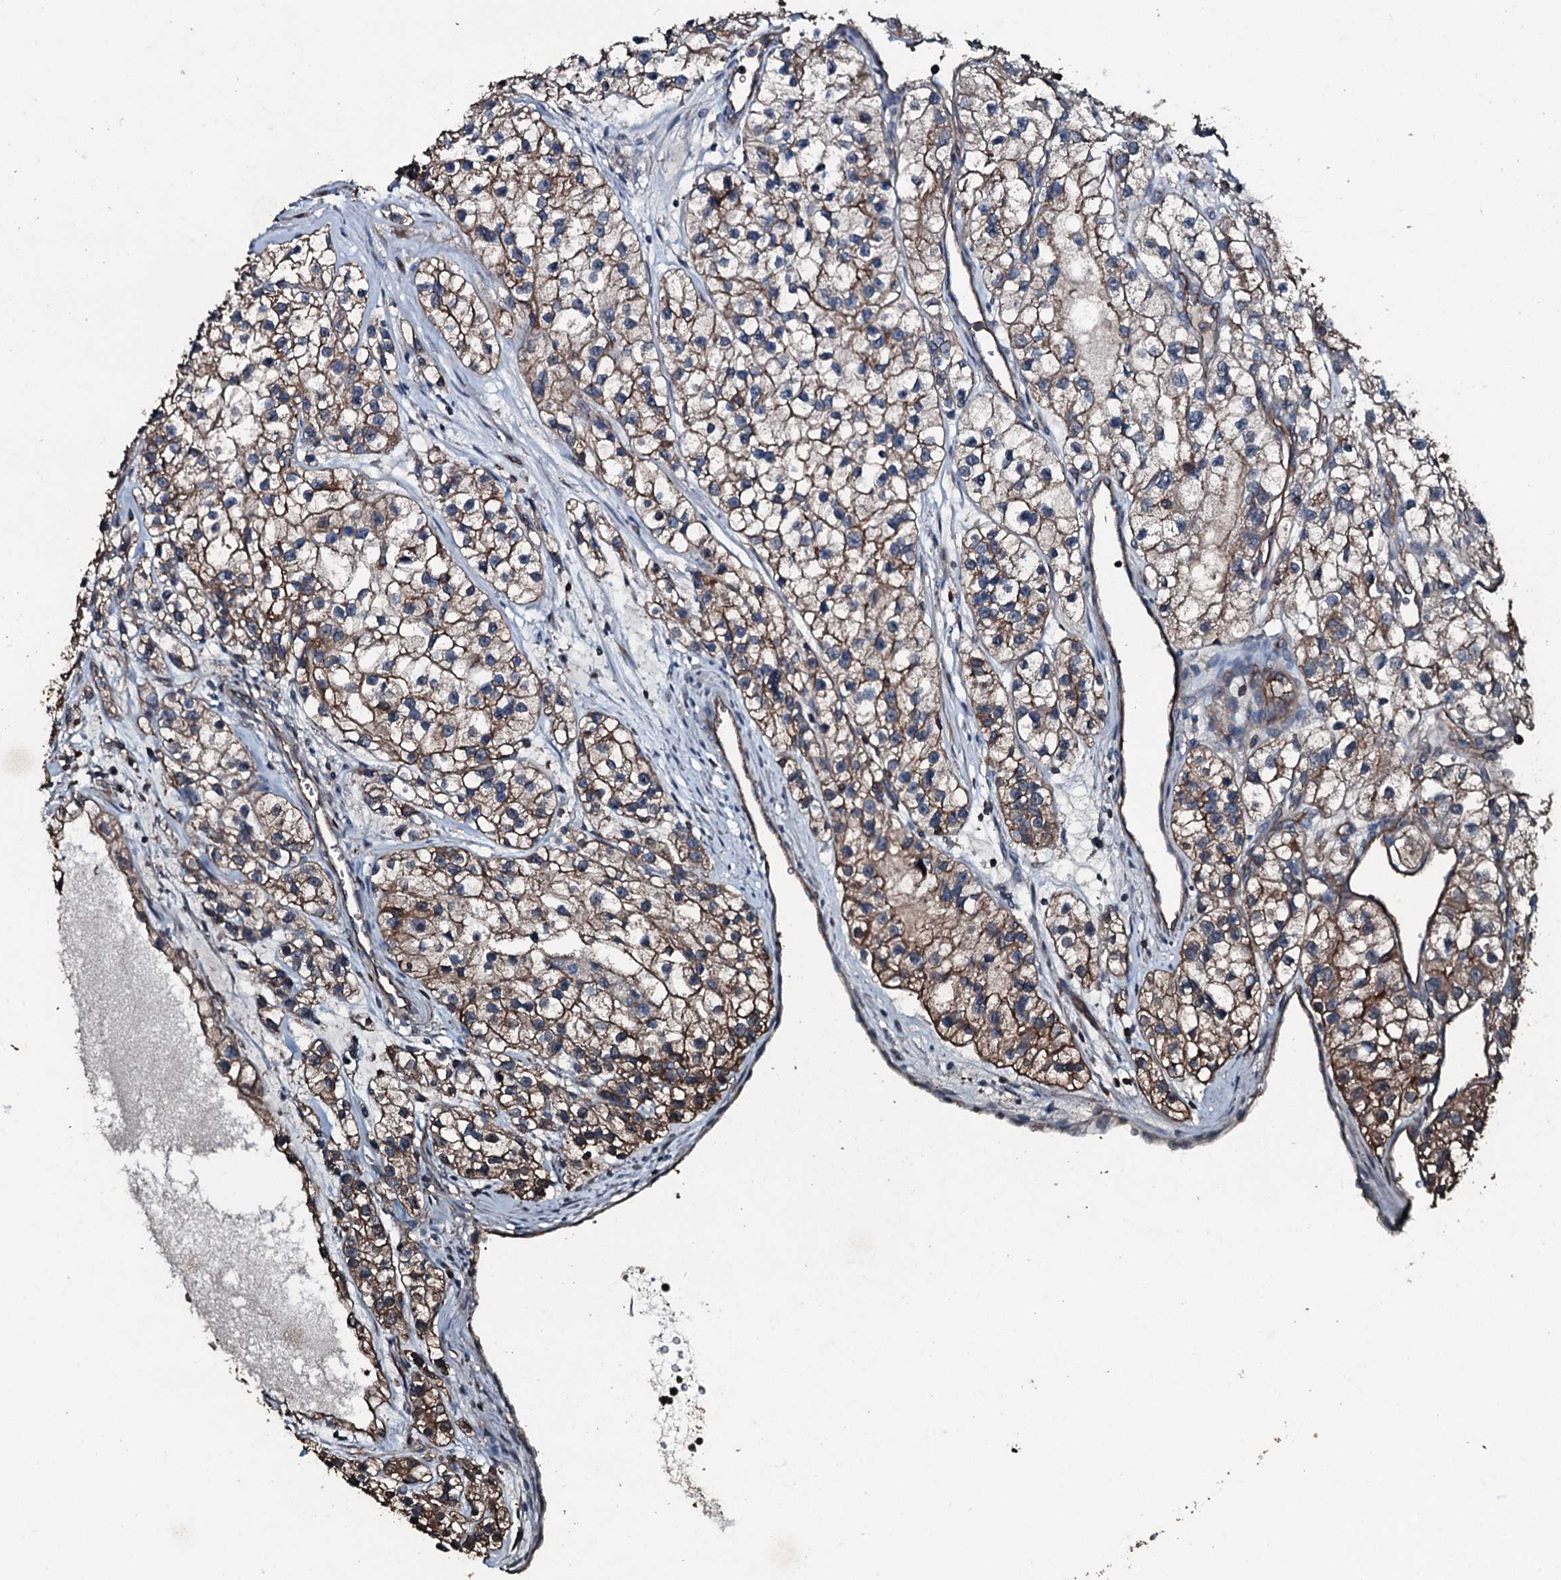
{"staining": {"intensity": "moderate", "quantity": ">75%", "location": "cytoplasmic/membranous"}, "tissue": "renal cancer", "cell_type": "Tumor cells", "image_type": "cancer", "snomed": [{"axis": "morphology", "description": "Adenocarcinoma, NOS"}, {"axis": "topography", "description": "Kidney"}], "caption": "Tumor cells exhibit medium levels of moderate cytoplasmic/membranous positivity in about >75% of cells in human adenocarcinoma (renal). (DAB IHC, brown staining for protein, blue staining for nuclei).", "gene": "SLC25A38", "patient": {"sex": "female", "age": 57}}